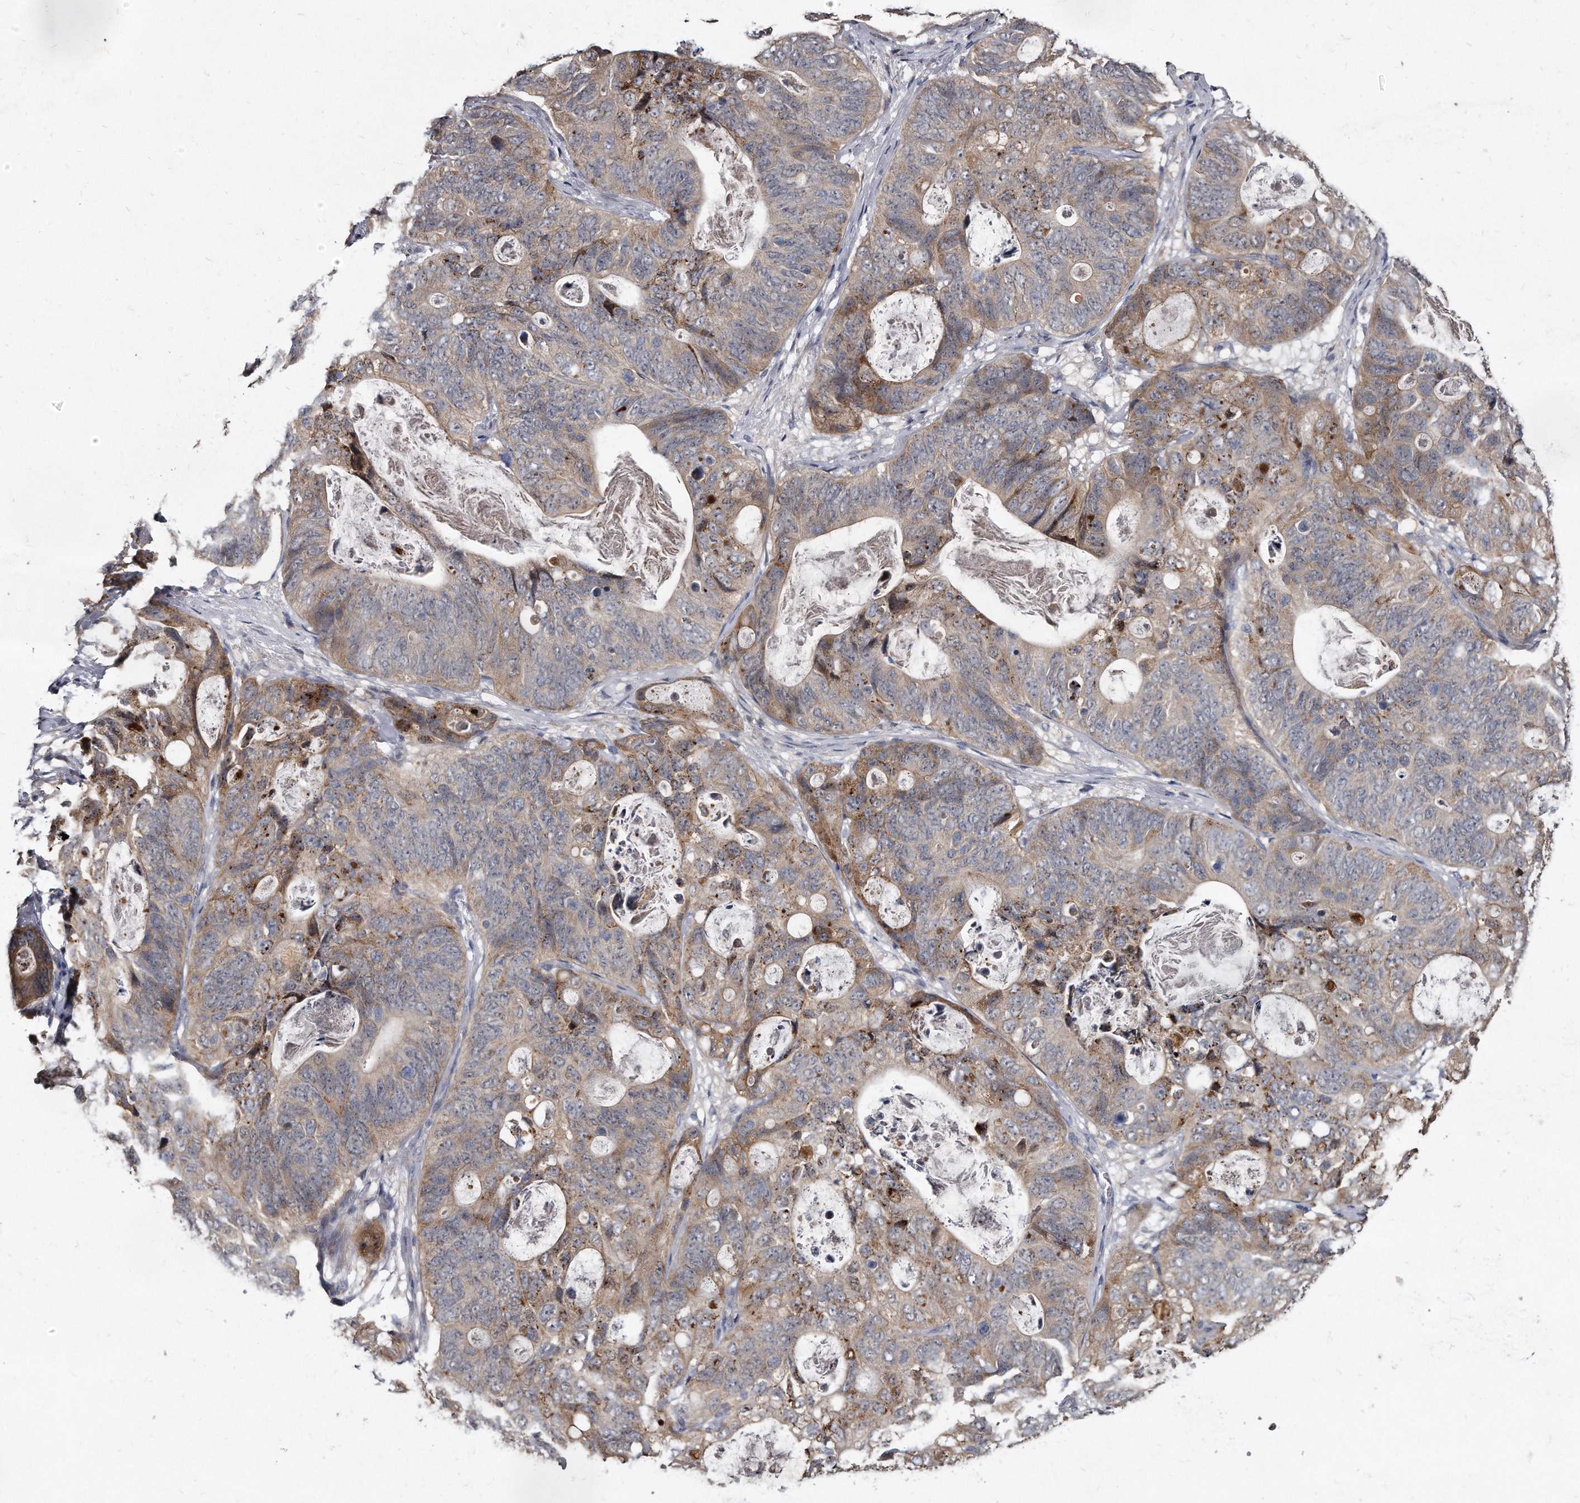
{"staining": {"intensity": "weak", "quantity": ">75%", "location": "cytoplasmic/membranous"}, "tissue": "stomach cancer", "cell_type": "Tumor cells", "image_type": "cancer", "snomed": [{"axis": "morphology", "description": "Normal tissue, NOS"}, {"axis": "morphology", "description": "Adenocarcinoma, NOS"}, {"axis": "topography", "description": "Stomach"}], "caption": "IHC image of neoplastic tissue: human stomach adenocarcinoma stained using immunohistochemistry (IHC) shows low levels of weak protein expression localized specifically in the cytoplasmic/membranous of tumor cells, appearing as a cytoplasmic/membranous brown color.", "gene": "KLHDC3", "patient": {"sex": "female", "age": 89}}